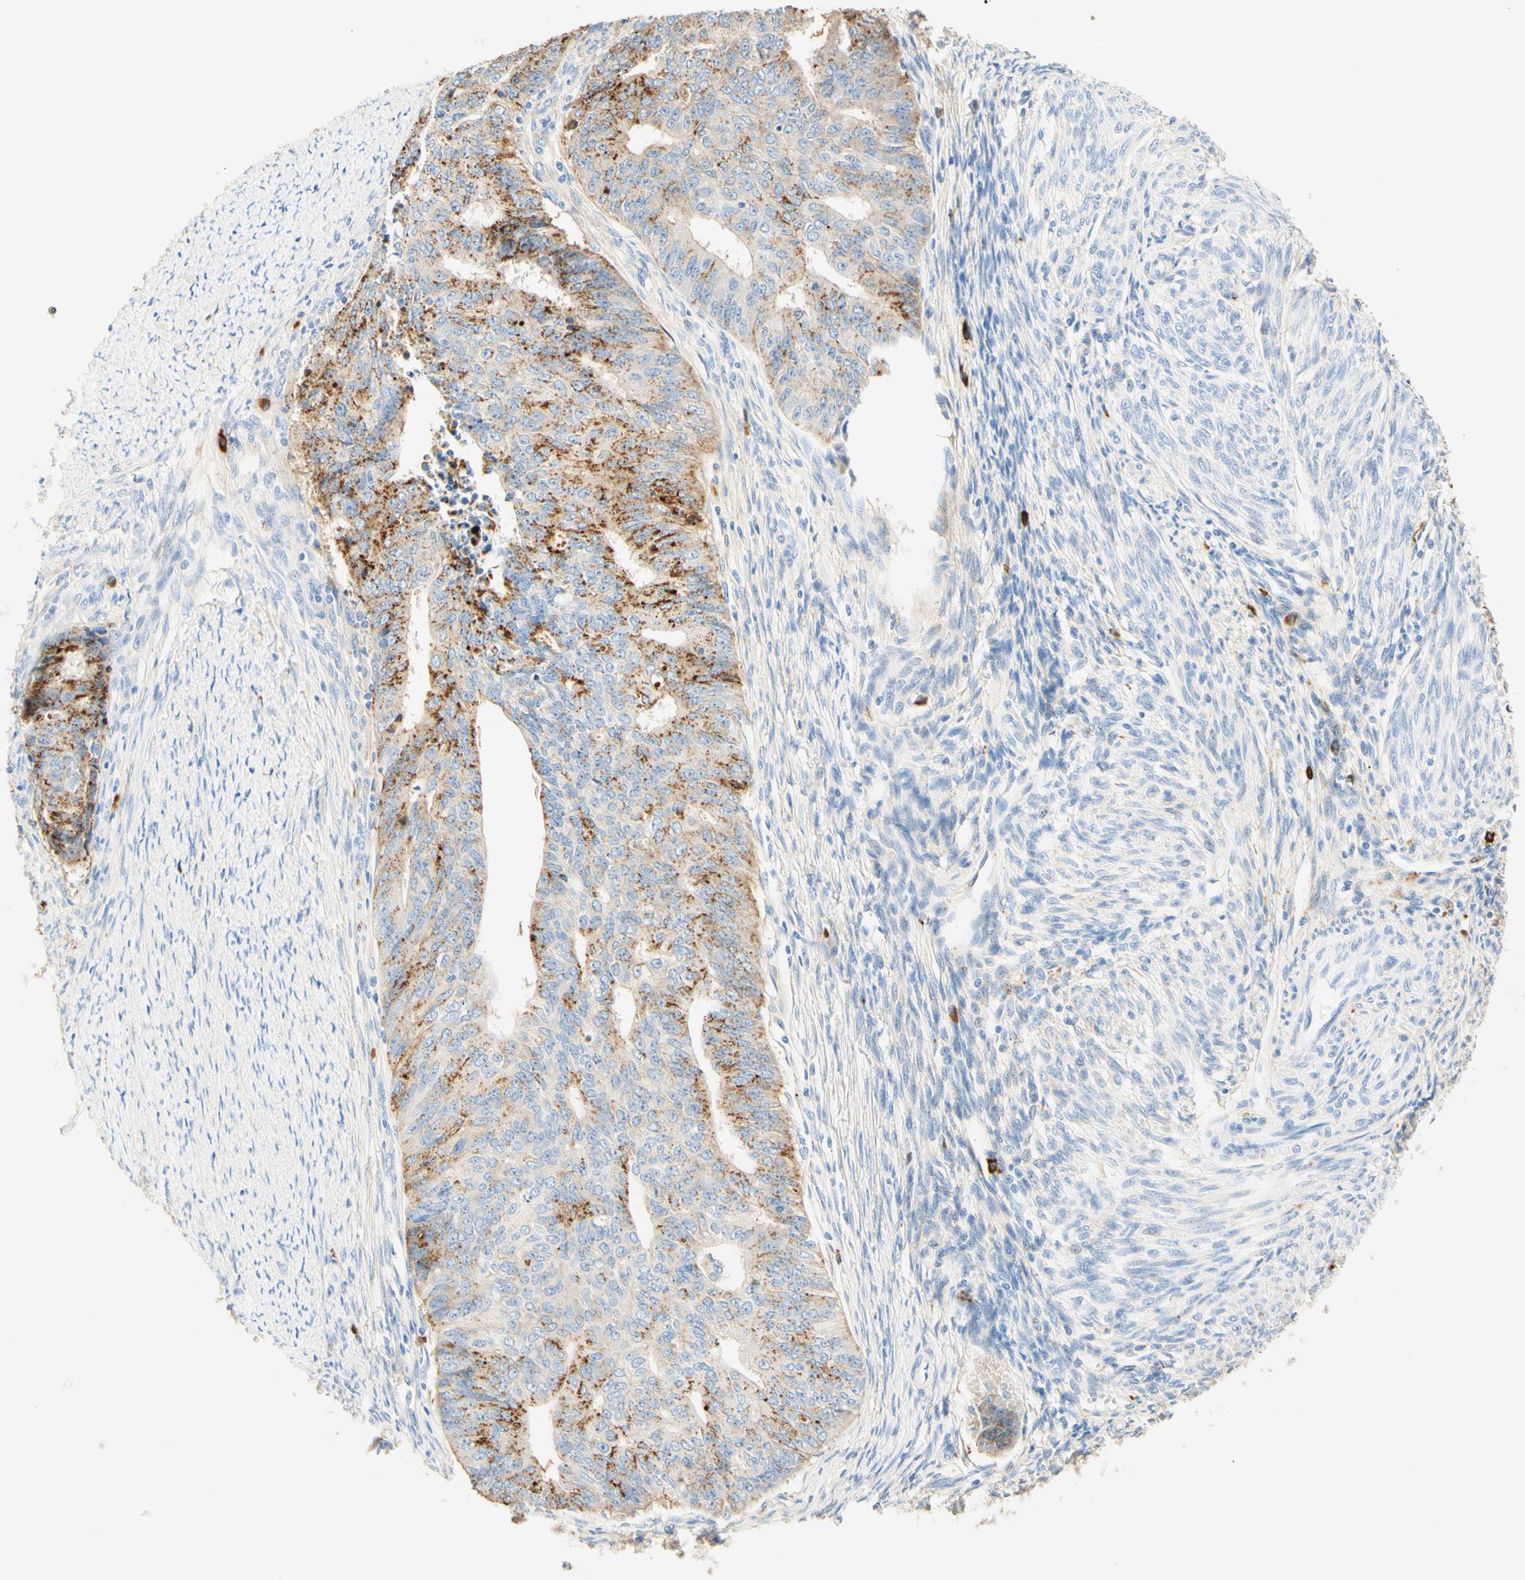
{"staining": {"intensity": "moderate", "quantity": "25%-75%", "location": "cytoplasmic/membranous"}, "tissue": "endometrial cancer", "cell_type": "Tumor cells", "image_type": "cancer", "snomed": [{"axis": "morphology", "description": "Adenocarcinoma, NOS"}, {"axis": "topography", "description": "Endometrium"}], "caption": "Immunohistochemistry micrograph of neoplastic tissue: endometrial adenocarcinoma stained using immunohistochemistry (IHC) shows medium levels of moderate protein expression localized specifically in the cytoplasmic/membranous of tumor cells, appearing as a cytoplasmic/membranous brown color.", "gene": "CD63", "patient": {"sex": "female", "age": 32}}